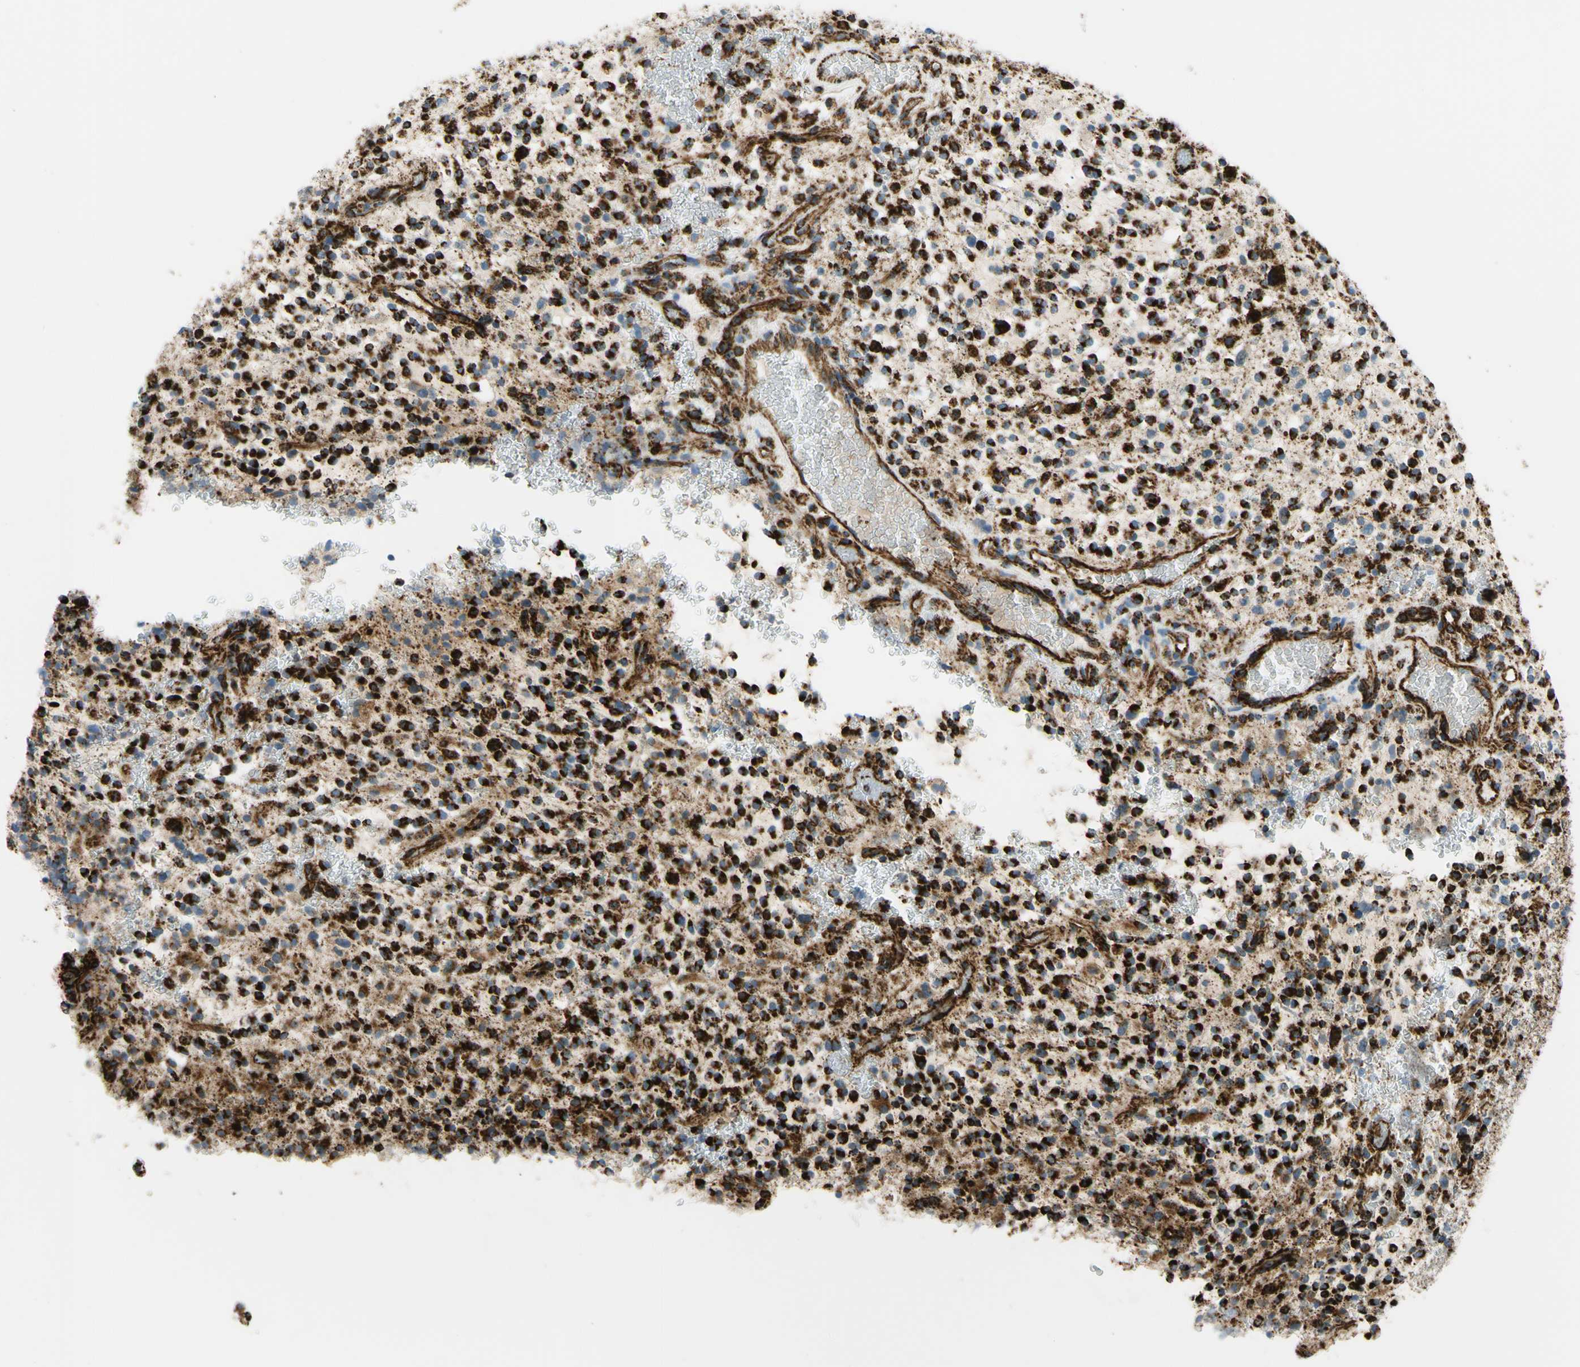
{"staining": {"intensity": "strong", "quantity": ">75%", "location": "cytoplasmic/membranous"}, "tissue": "glioma", "cell_type": "Tumor cells", "image_type": "cancer", "snomed": [{"axis": "morphology", "description": "Glioma, malignant, High grade"}, {"axis": "topography", "description": "Brain"}], "caption": "Malignant glioma (high-grade) stained with DAB immunohistochemistry (IHC) reveals high levels of strong cytoplasmic/membranous positivity in about >75% of tumor cells.", "gene": "MAVS", "patient": {"sex": "male", "age": 48}}